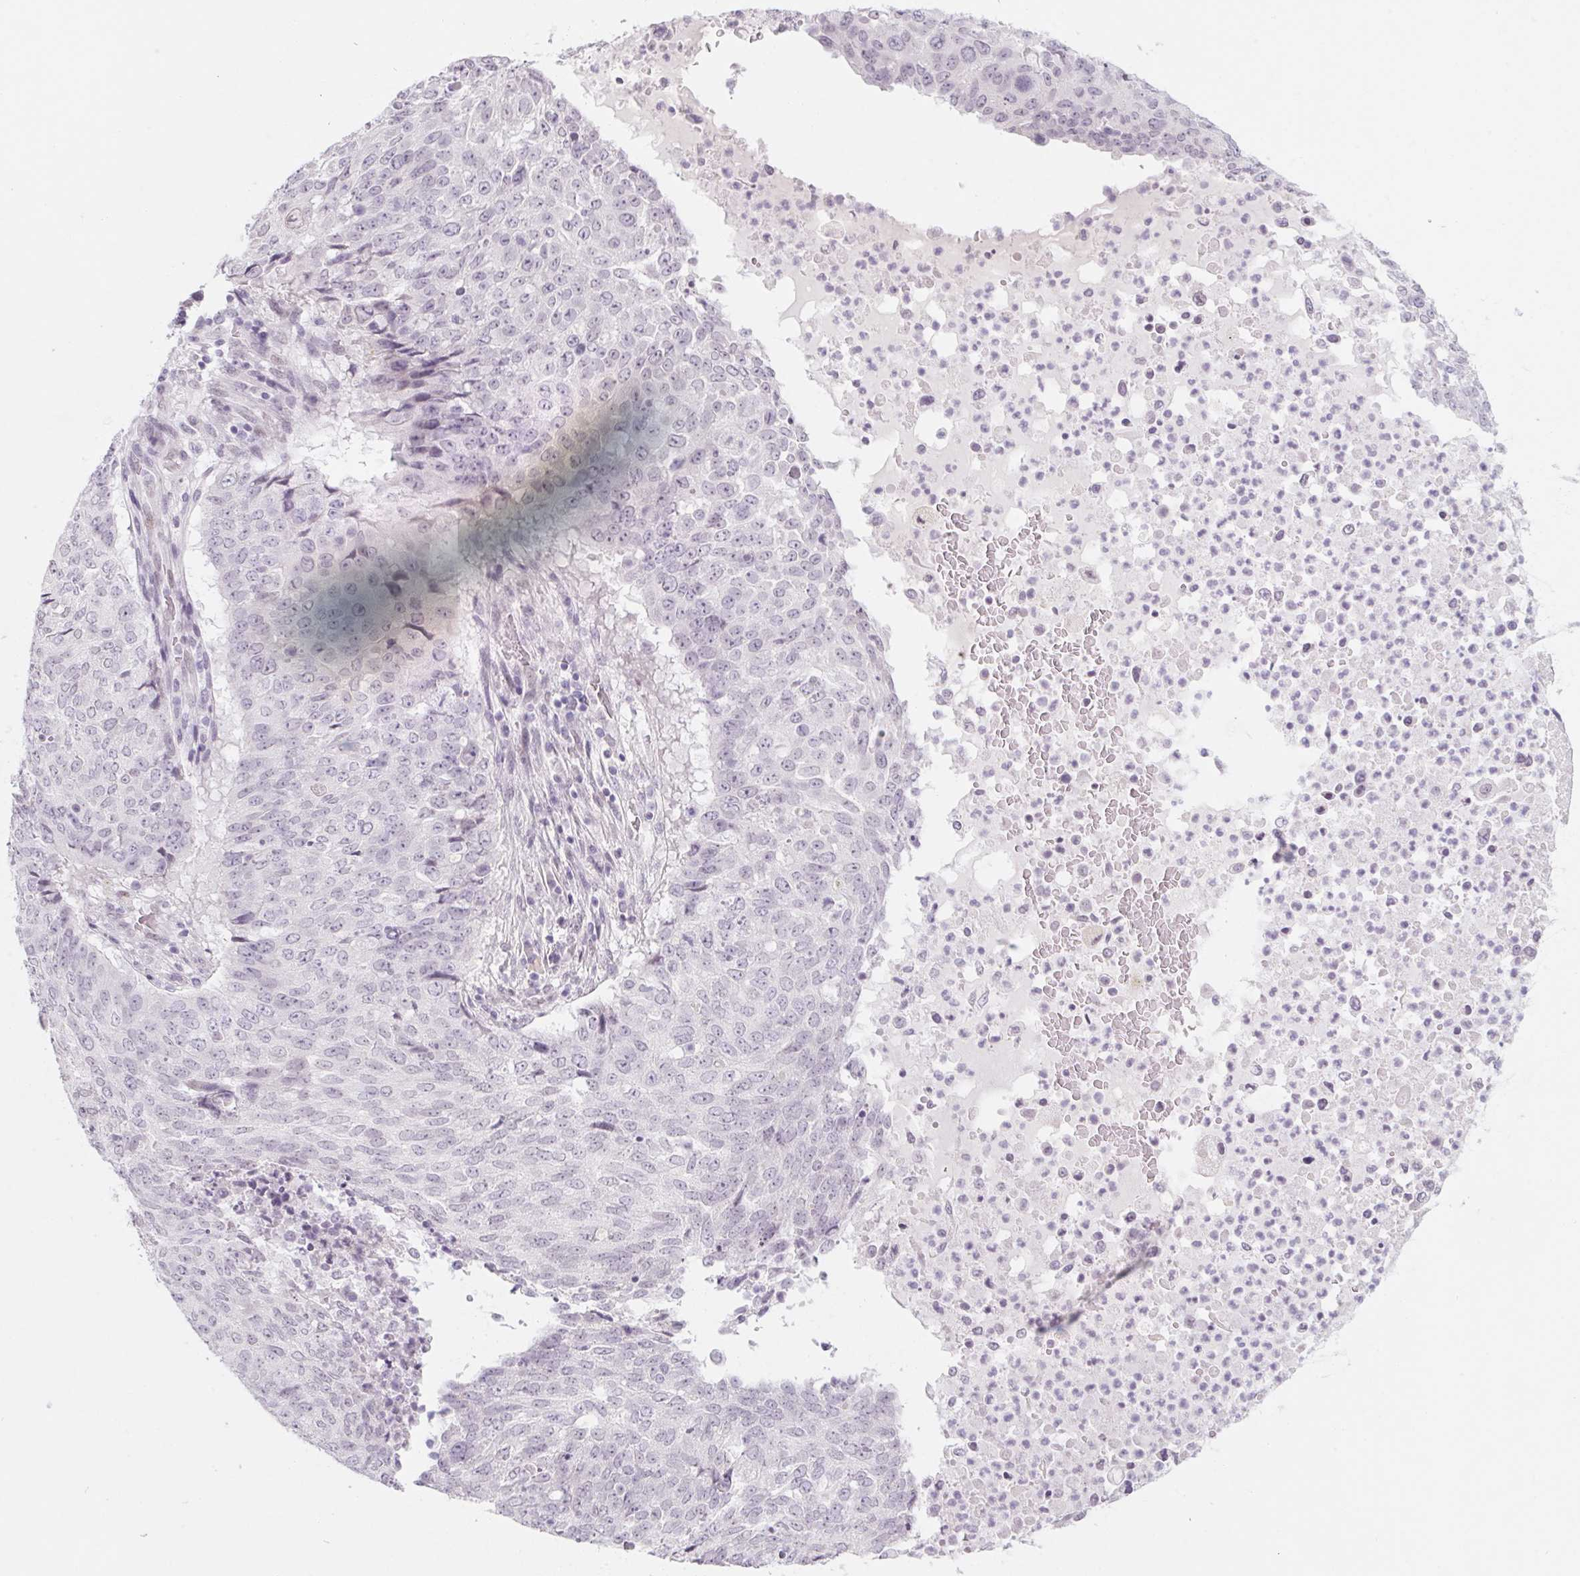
{"staining": {"intensity": "negative", "quantity": "none", "location": "none"}, "tissue": "lung cancer", "cell_type": "Tumor cells", "image_type": "cancer", "snomed": [{"axis": "morphology", "description": "Normal tissue, NOS"}, {"axis": "morphology", "description": "Squamous cell carcinoma, NOS"}, {"axis": "topography", "description": "Bronchus"}, {"axis": "topography", "description": "Lung"}], "caption": "This is an immunohistochemistry (IHC) photomicrograph of human lung cancer. There is no expression in tumor cells.", "gene": "KCNQ2", "patient": {"sex": "male", "age": 64}}